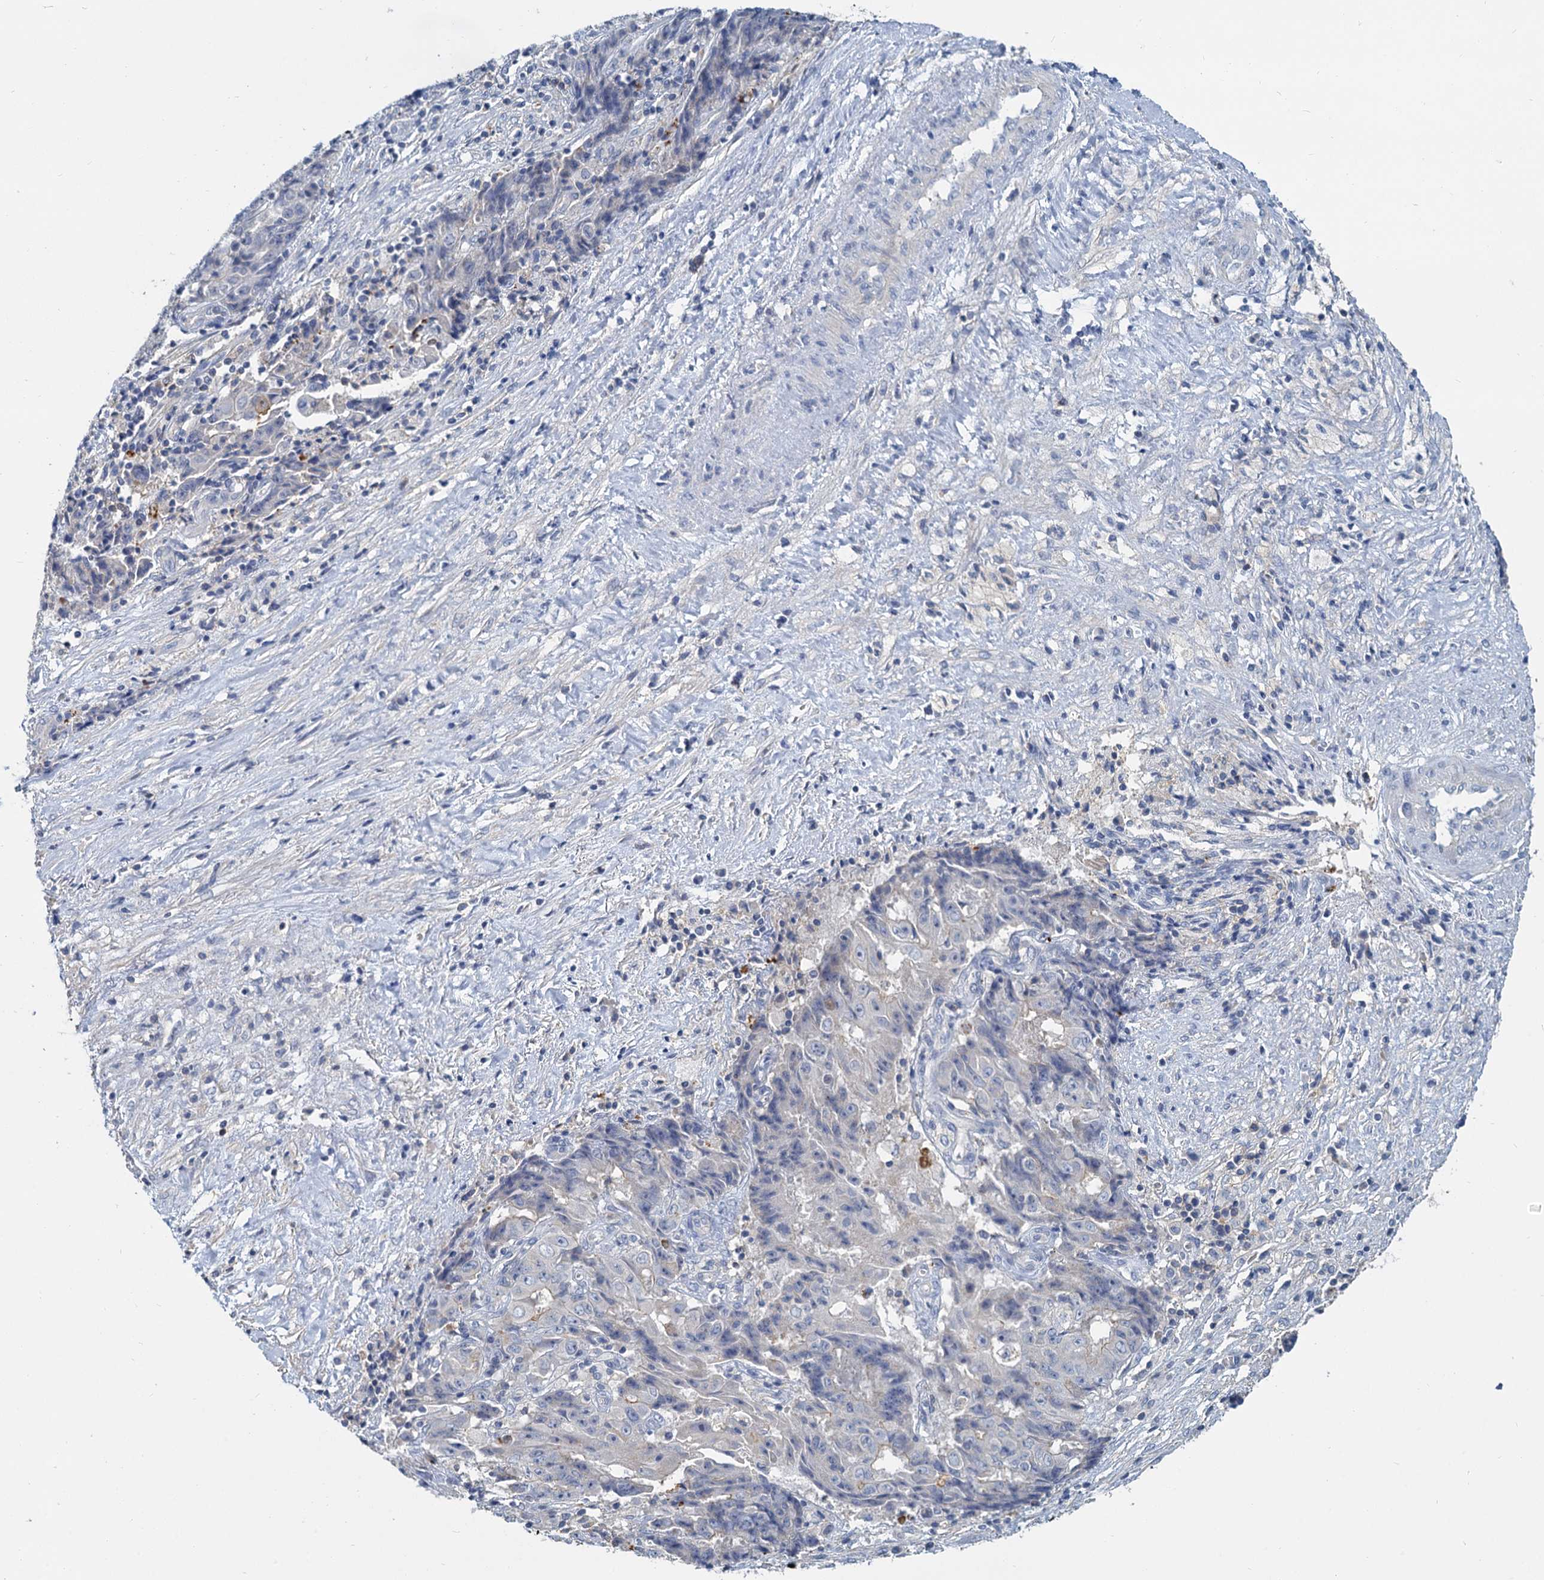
{"staining": {"intensity": "negative", "quantity": "none", "location": "none"}, "tissue": "ovarian cancer", "cell_type": "Tumor cells", "image_type": "cancer", "snomed": [{"axis": "morphology", "description": "Carcinoma, endometroid"}, {"axis": "topography", "description": "Ovary"}], "caption": "Tumor cells are negative for brown protein staining in ovarian cancer (endometroid carcinoma).", "gene": "ACSM3", "patient": {"sex": "female", "age": 42}}